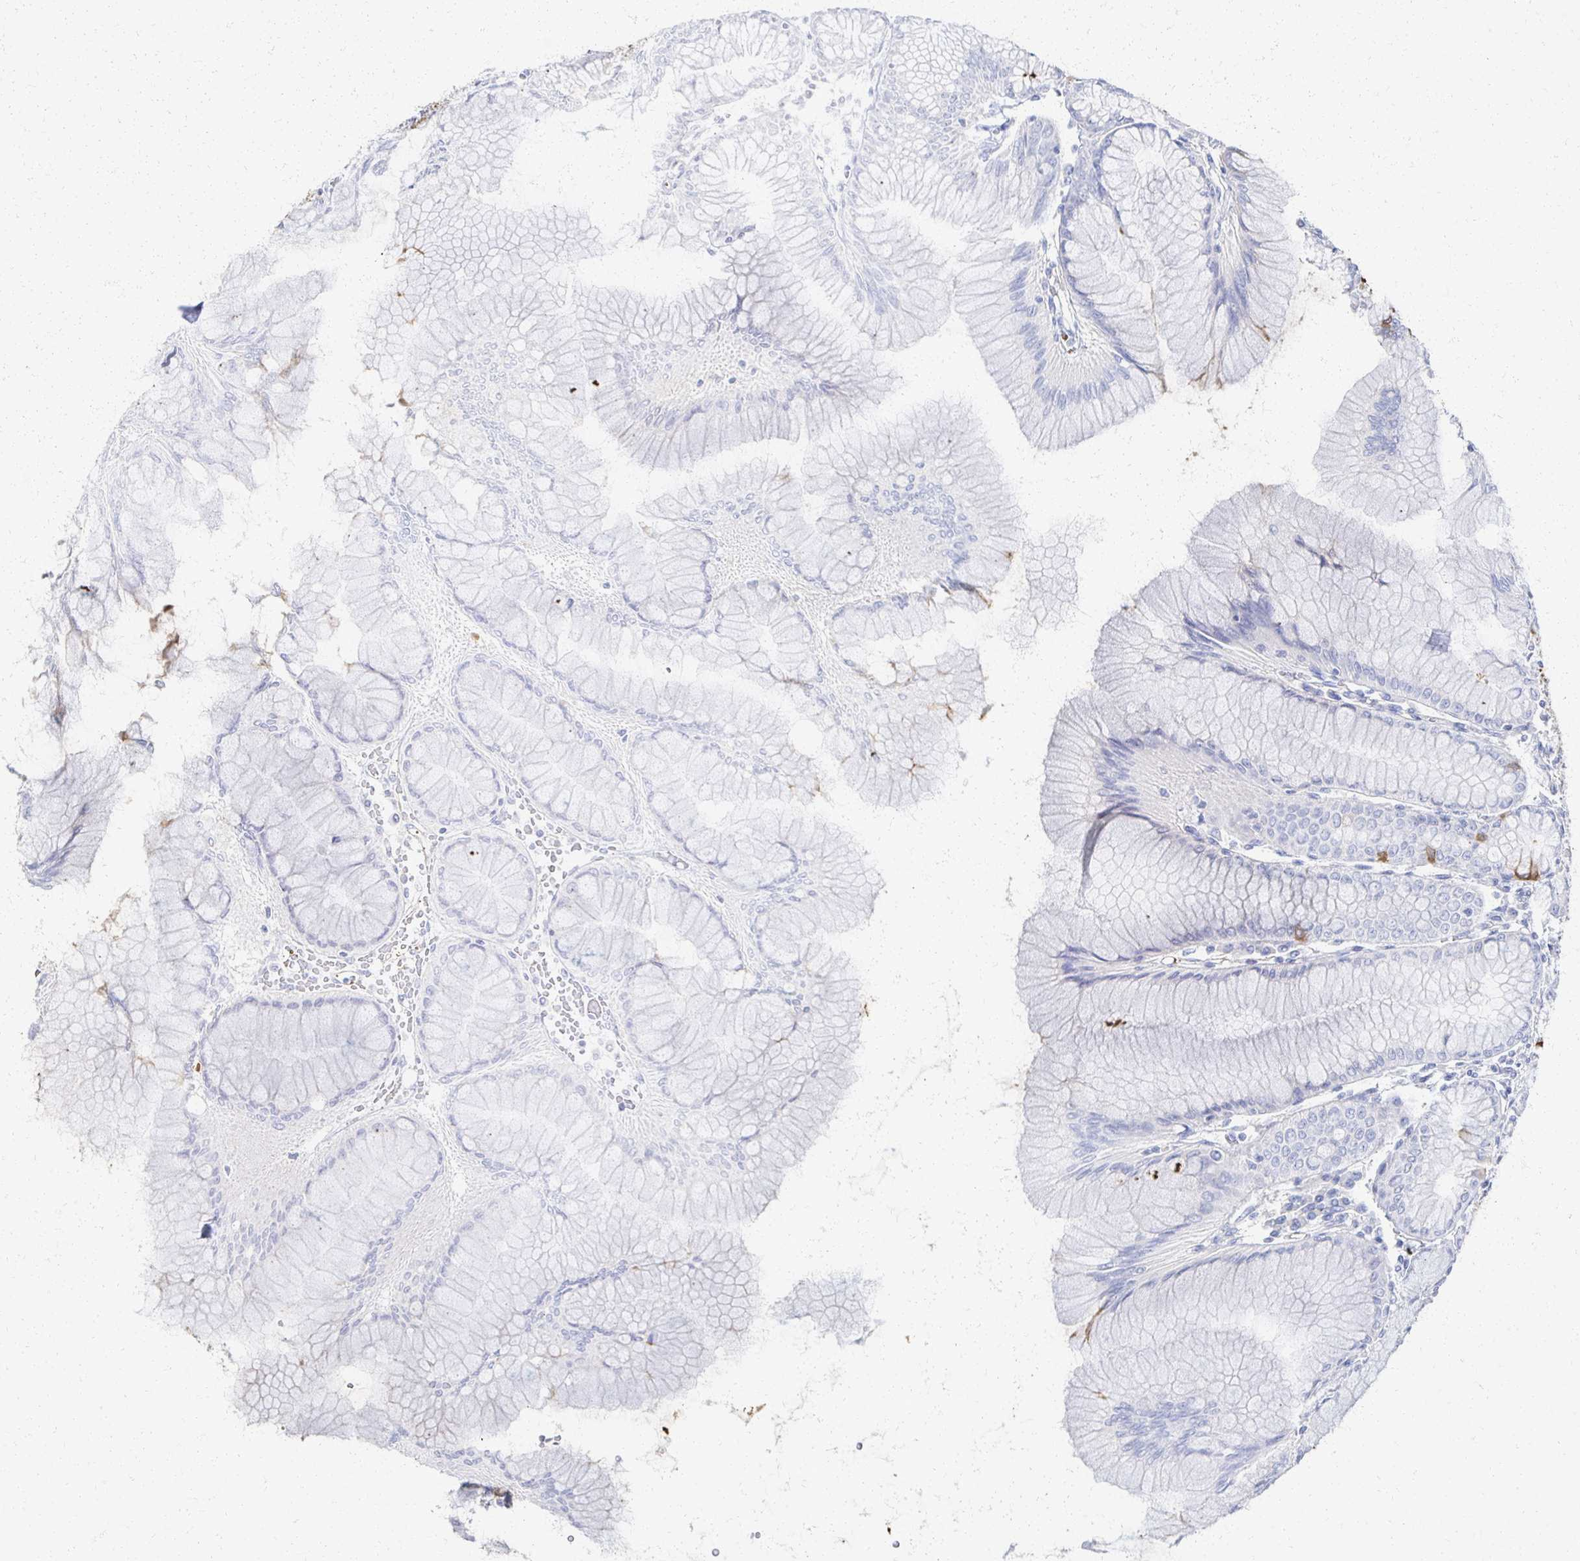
{"staining": {"intensity": "strong", "quantity": "<25%", "location": "cytoplasmic/membranous"}, "tissue": "stomach", "cell_type": "Glandular cells", "image_type": "normal", "snomed": [{"axis": "morphology", "description": "Normal tissue, NOS"}, {"axis": "topography", "description": "Stomach"}], "caption": "Stomach stained with immunohistochemistry (IHC) exhibits strong cytoplasmic/membranous expression in about <25% of glandular cells.", "gene": "PRR20A", "patient": {"sex": "female", "age": 57}}